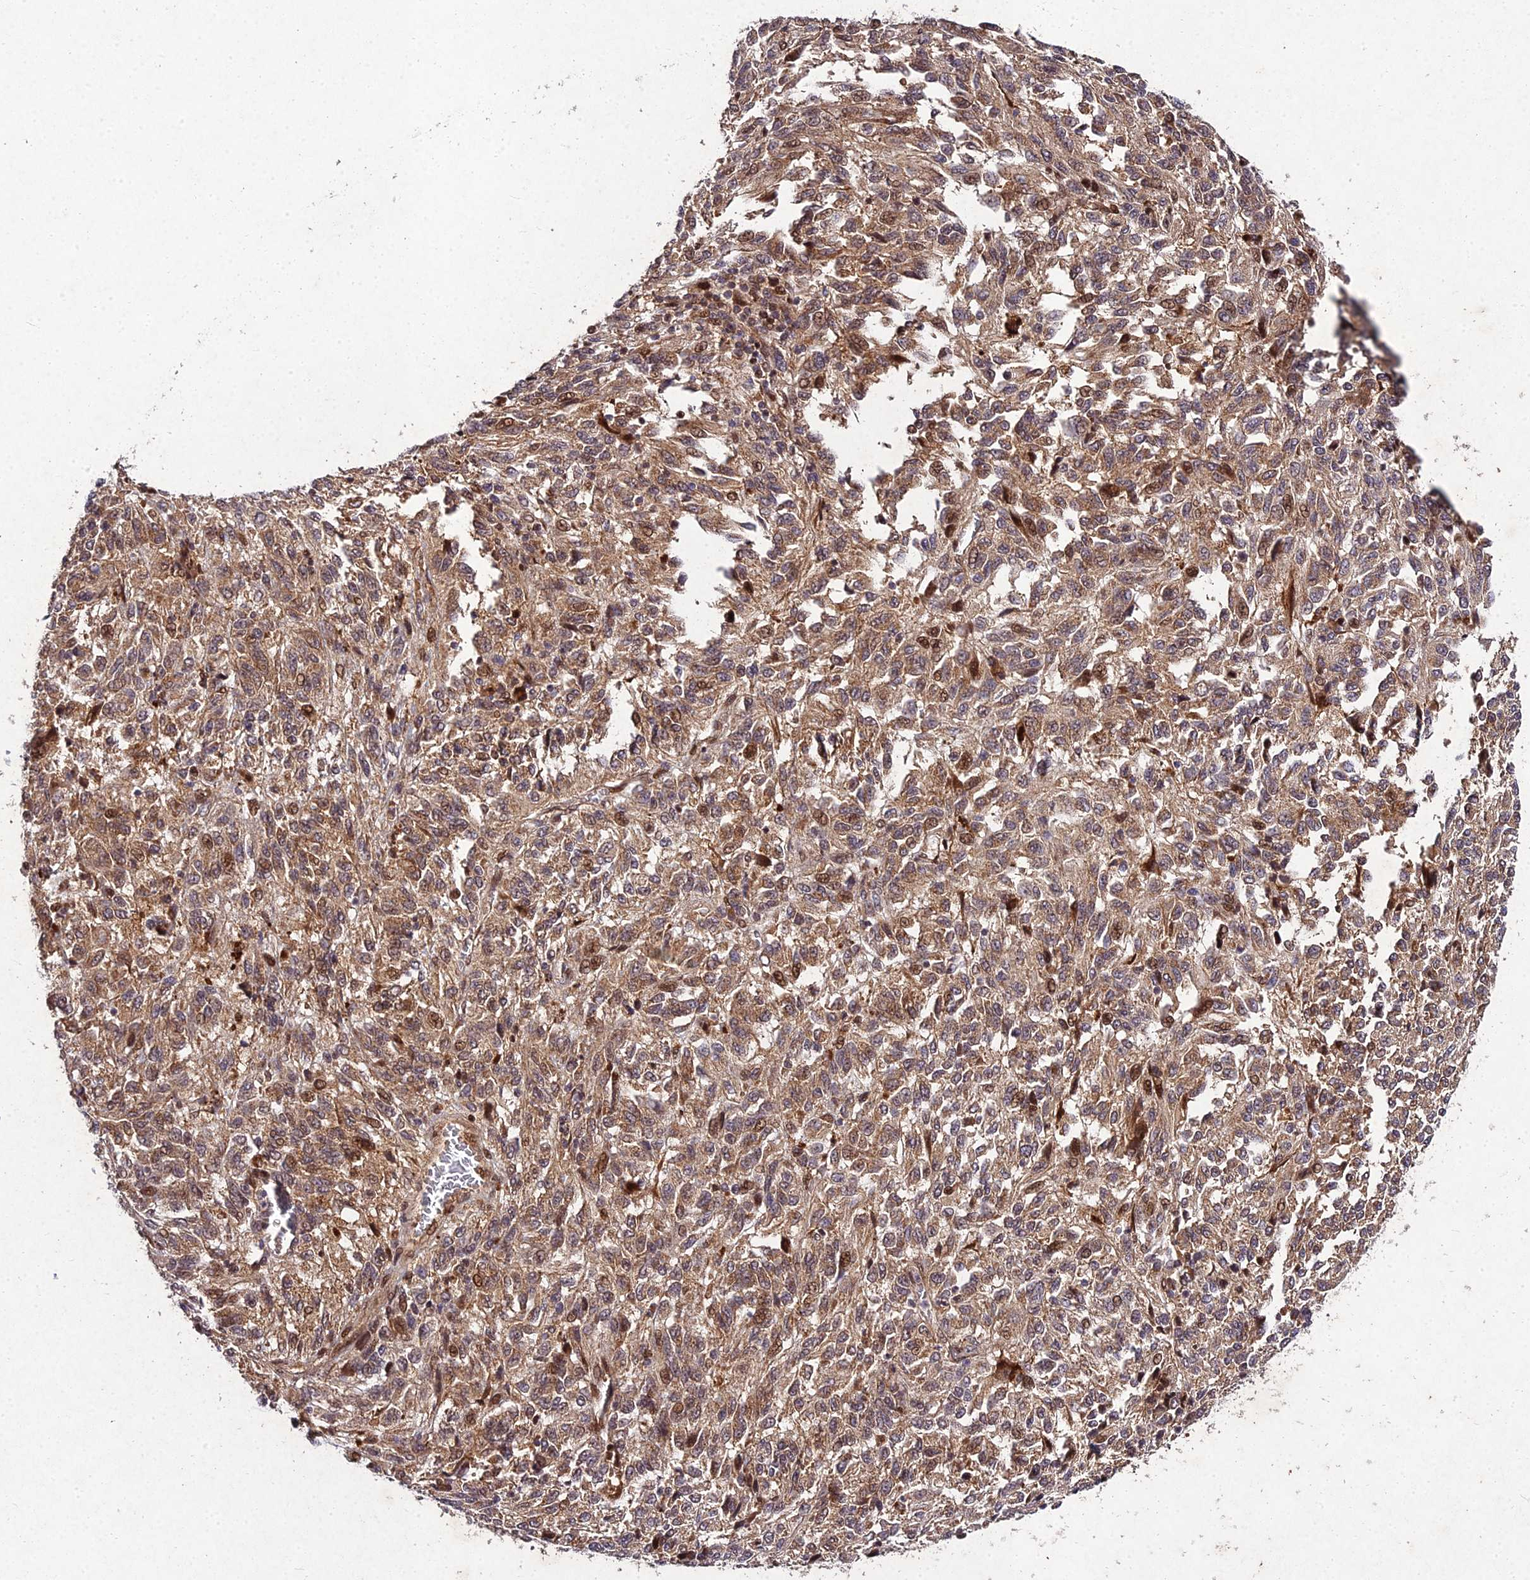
{"staining": {"intensity": "moderate", "quantity": ">75%", "location": "cytoplasmic/membranous,nuclear"}, "tissue": "melanoma", "cell_type": "Tumor cells", "image_type": "cancer", "snomed": [{"axis": "morphology", "description": "Malignant melanoma, Metastatic site"}, {"axis": "topography", "description": "Lung"}], "caption": "A histopathology image showing moderate cytoplasmic/membranous and nuclear positivity in about >75% of tumor cells in malignant melanoma (metastatic site), as visualized by brown immunohistochemical staining.", "gene": "MKKS", "patient": {"sex": "male", "age": 64}}